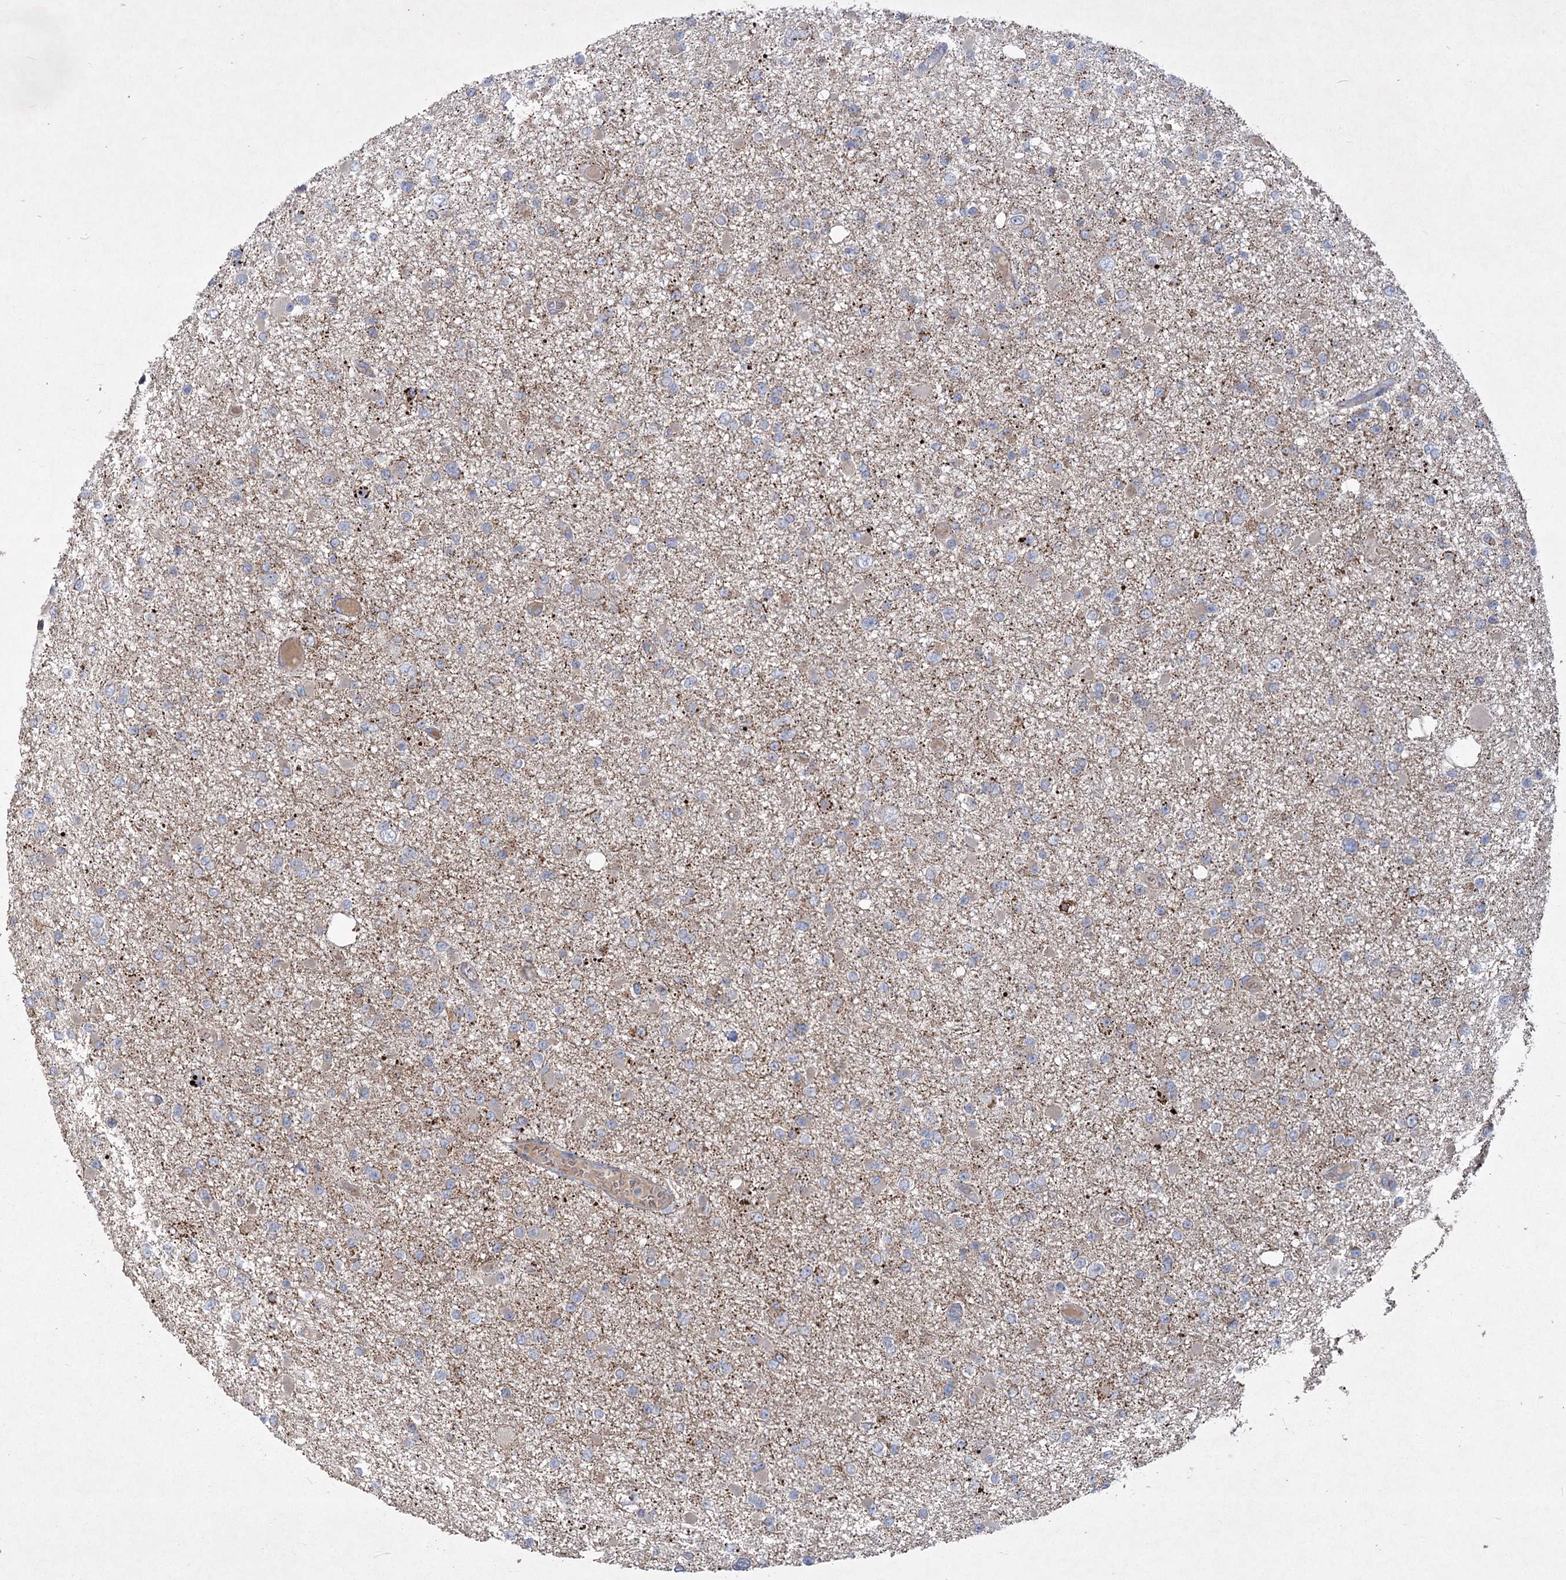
{"staining": {"intensity": "negative", "quantity": "none", "location": "none"}, "tissue": "glioma", "cell_type": "Tumor cells", "image_type": "cancer", "snomed": [{"axis": "morphology", "description": "Glioma, malignant, Low grade"}, {"axis": "topography", "description": "Brain"}], "caption": "Immunohistochemical staining of human malignant glioma (low-grade) reveals no significant positivity in tumor cells.", "gene": "RIN2", "patient": {"sex": "female", "age": 22}}